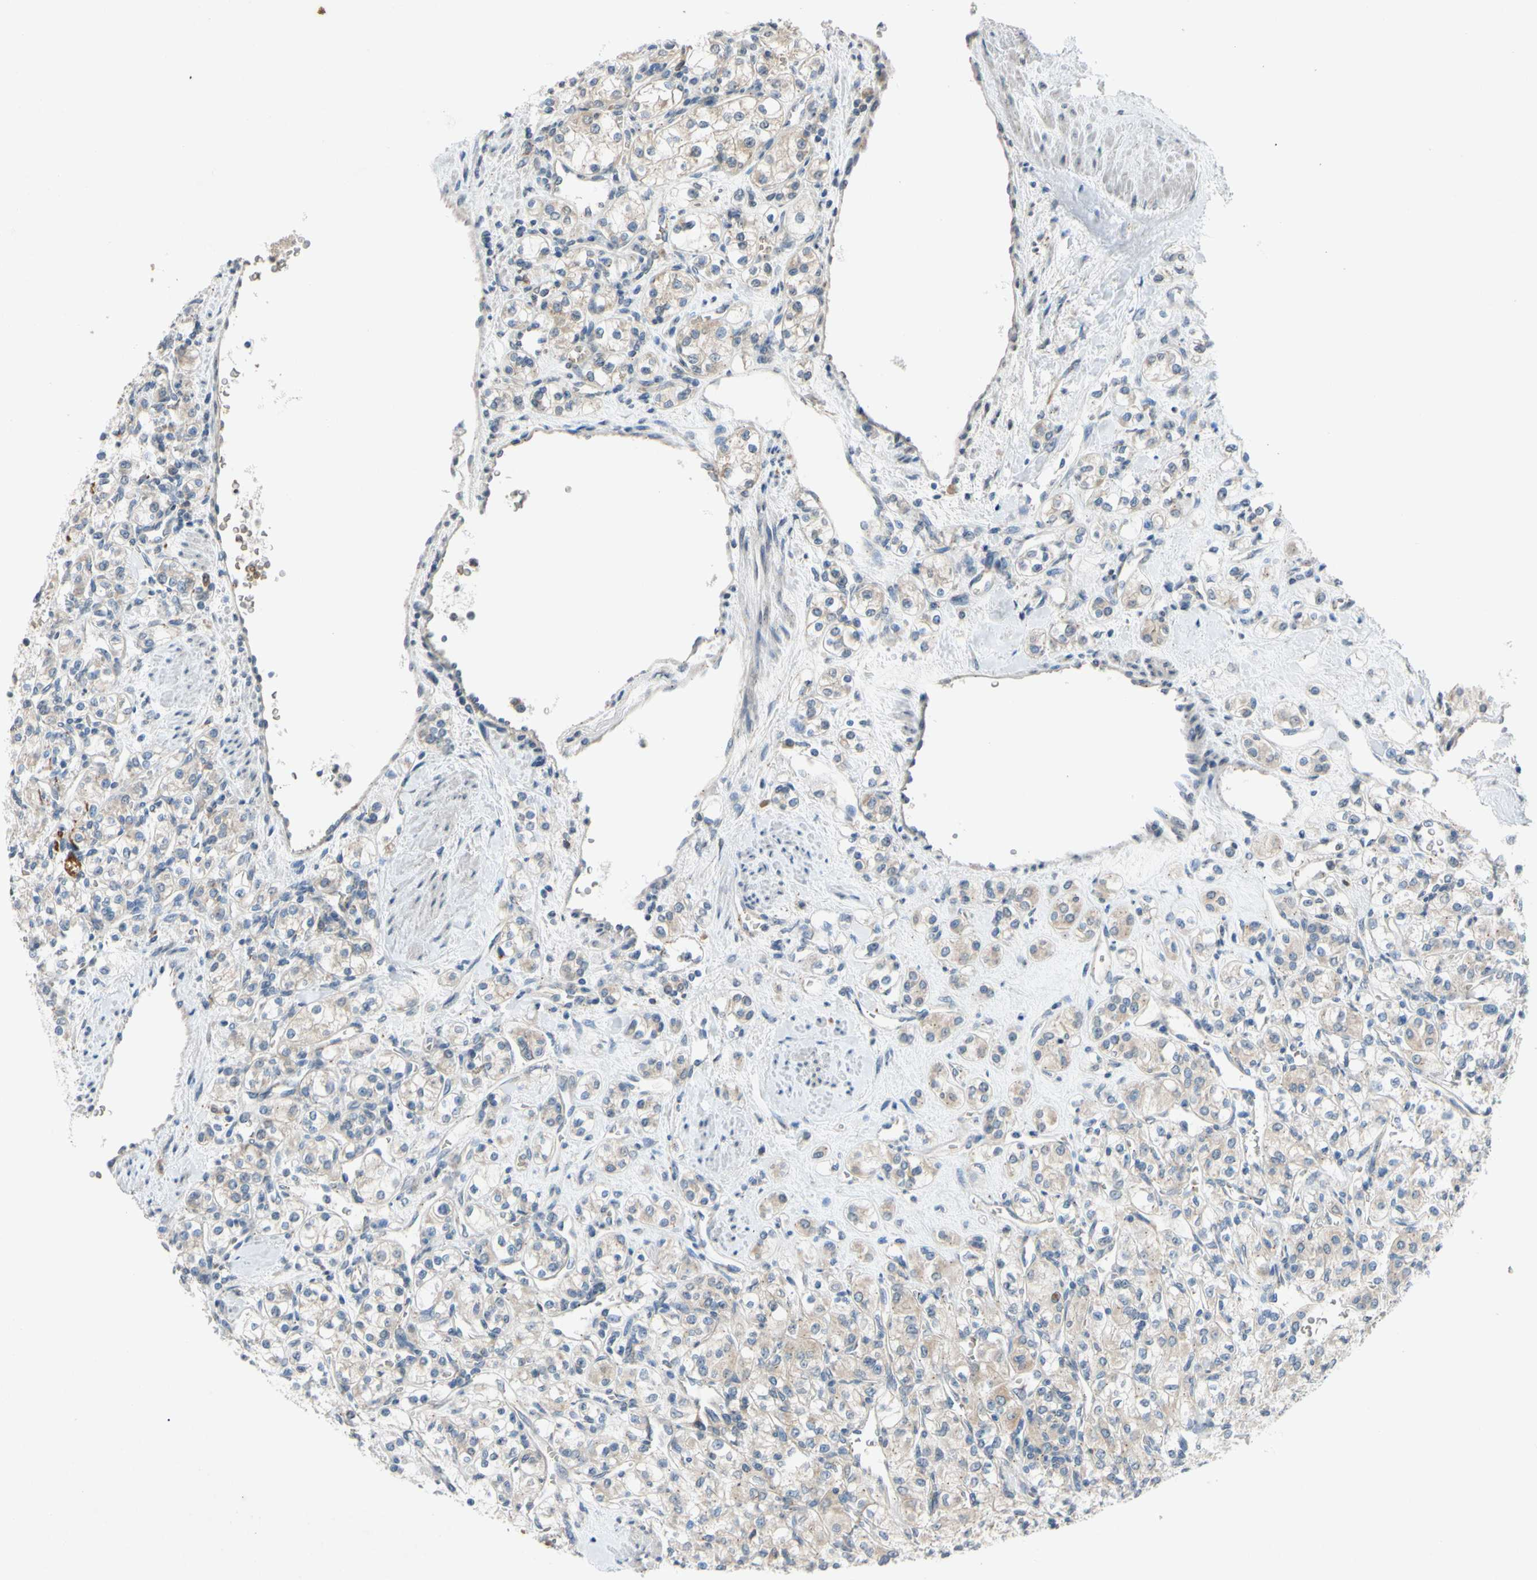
{"staining": {"intensity": "weak", "quantity": "25%-75%", "location": "cytoplasmic/membranous"}, "tissue": "renal cancer", "cell_type": "Tumor cells", "image_type": "cancer", "snomed": [{"axis": "morphology", "description": "Adenocarcinoma, NOS"}, {"axis": "topography", "description": "Kidney"}], "caption": "A low amount of weak cytoplasmic/membranous positivity is present in approximately 25%-75% of tumor cells in renal adenocarcinoma tissue.", "gene": "ADD2", "patient": {"sex": "male", "age": 77}}